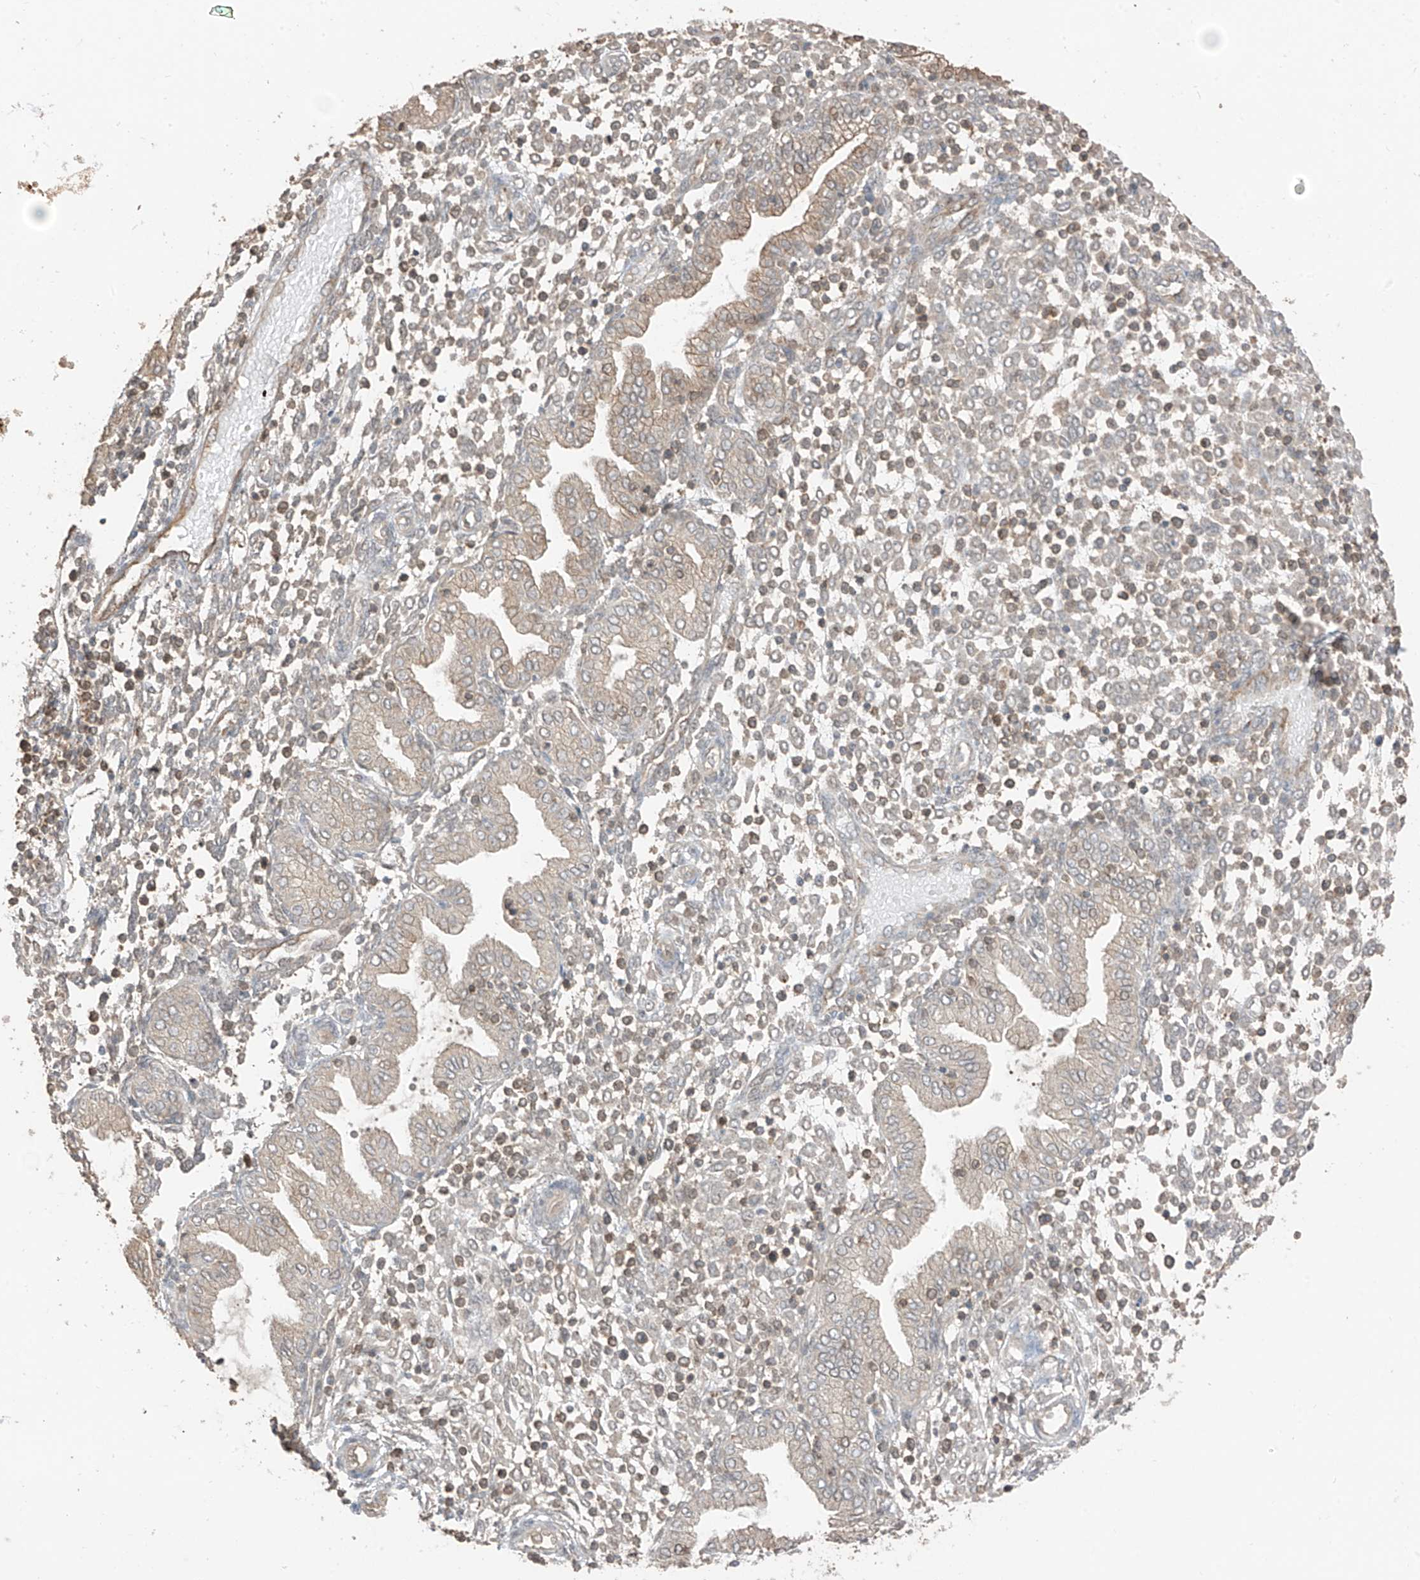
{"staining": {"intensity": "weak", "quantity": "<25%", "location": "cytoplasmic/membranous"}, "tissue": "endometrium", "cell_type": "Cells in endometrial stroma", "image_type": "normal", "snomed": [{"axis": "morphology", "description": "Normal tissue, NOS"}, {"axis": "topography", "description": "Endometrium"}], "caption": "An IHC micrograph of unremarkable endometrium is shown. There is no staining in cells in endometrial stroma of endometrium. (IHC, brightfield microscopy, high magnification).", "gene": "COLGALT2", "patient": {"sex": "female", "age": 53}}